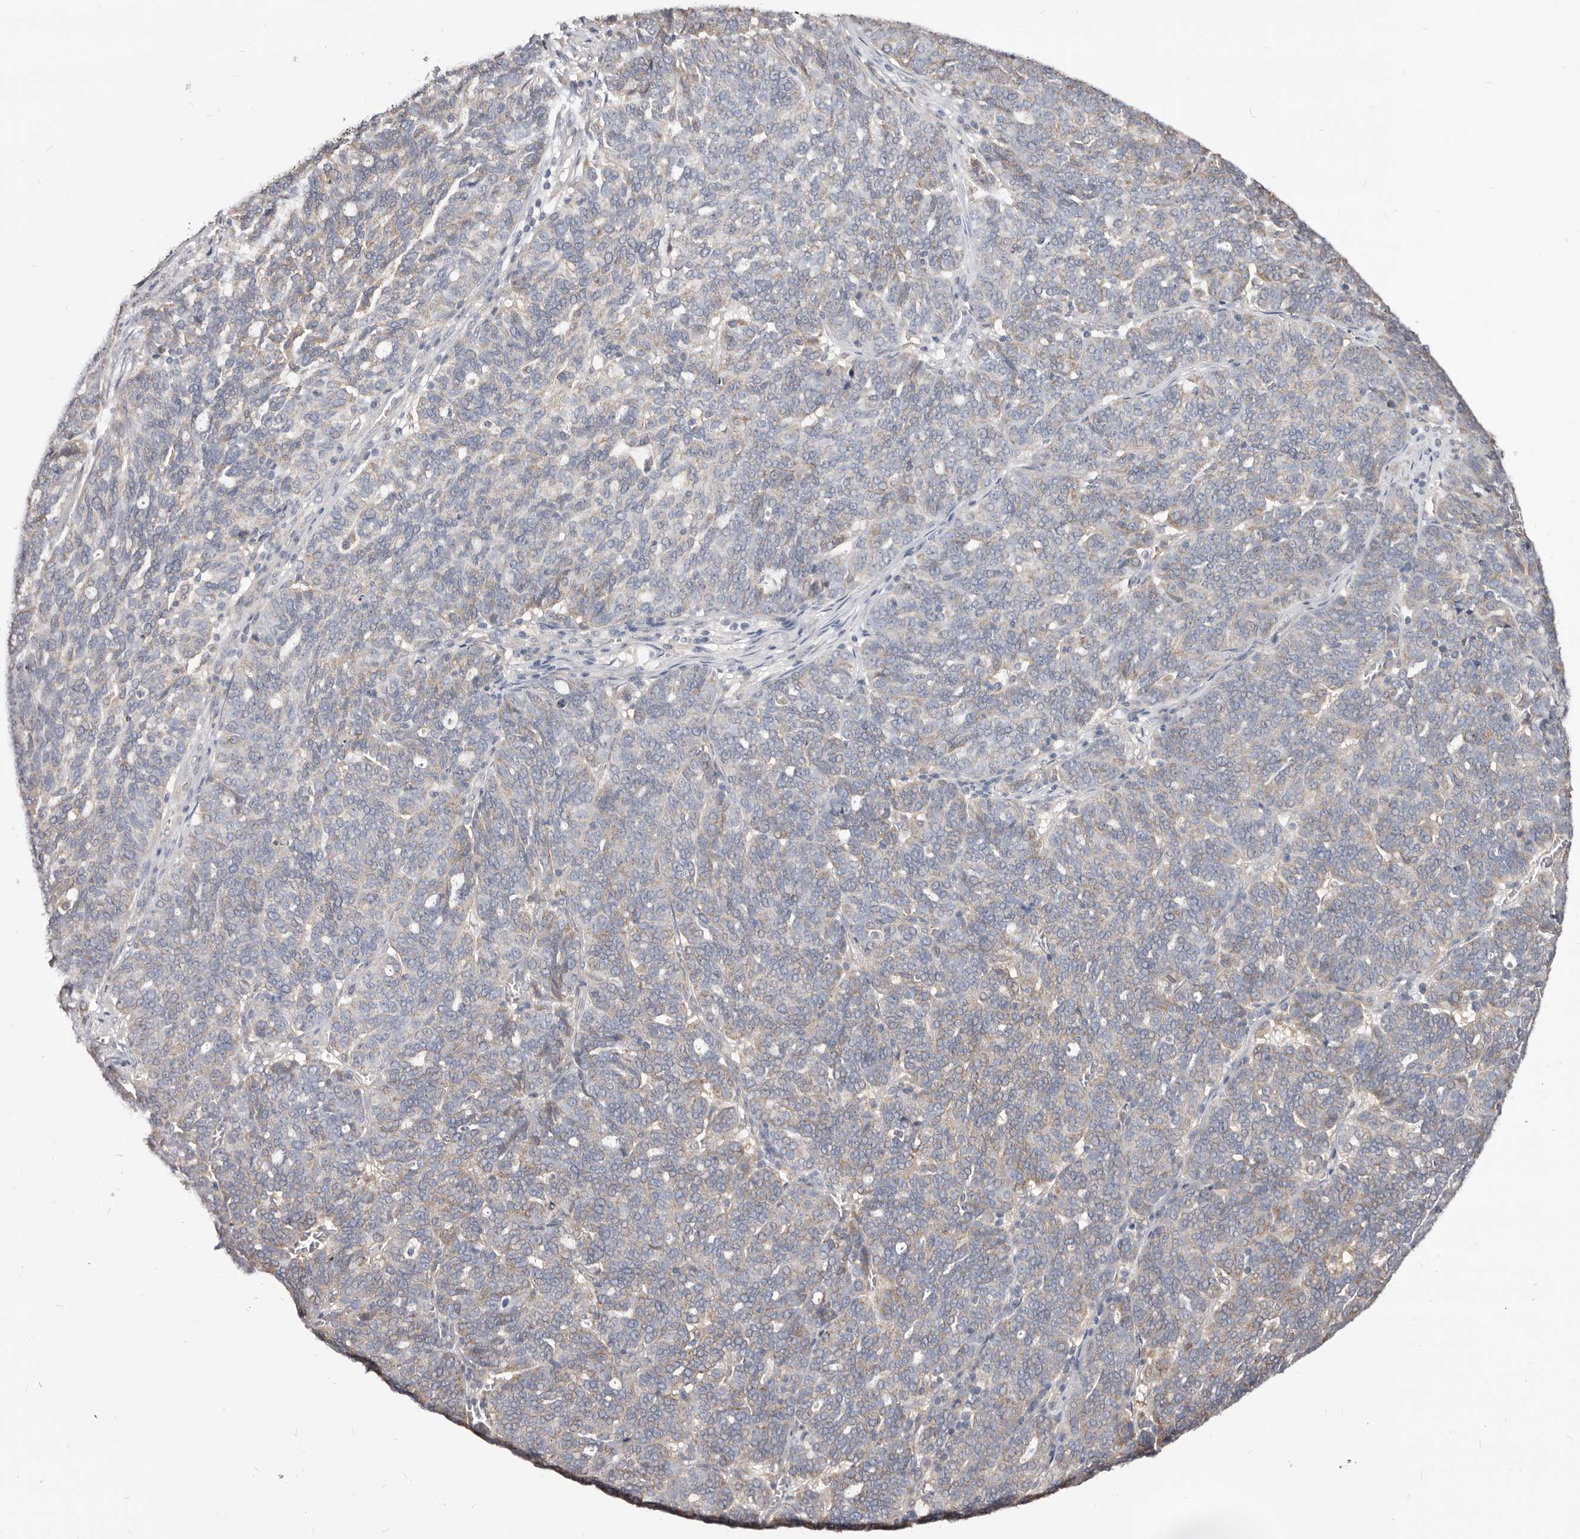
{"staining": {"intensity": "moderate", "quantity": "<25%", "location": "cytoplasmic/membranous"}, "tissue": "ovarian cancer", "cell_type": "Tumor cells", "image_type": "cancer", "snomed": [{"axis": "morphology", "description": "Cystadenocarcinoma, serous, NOS"}, {"axis": "topography", "description": "Ovary"}], "caption": "A brown stain labels moderate cytoplasmic/membranous positivity of a protein in ovarian cancer (serous cystadenocarcinoma) tumor cells.", "gene": "LRRC25", "patient": {"sex": "female", "age": 59}}